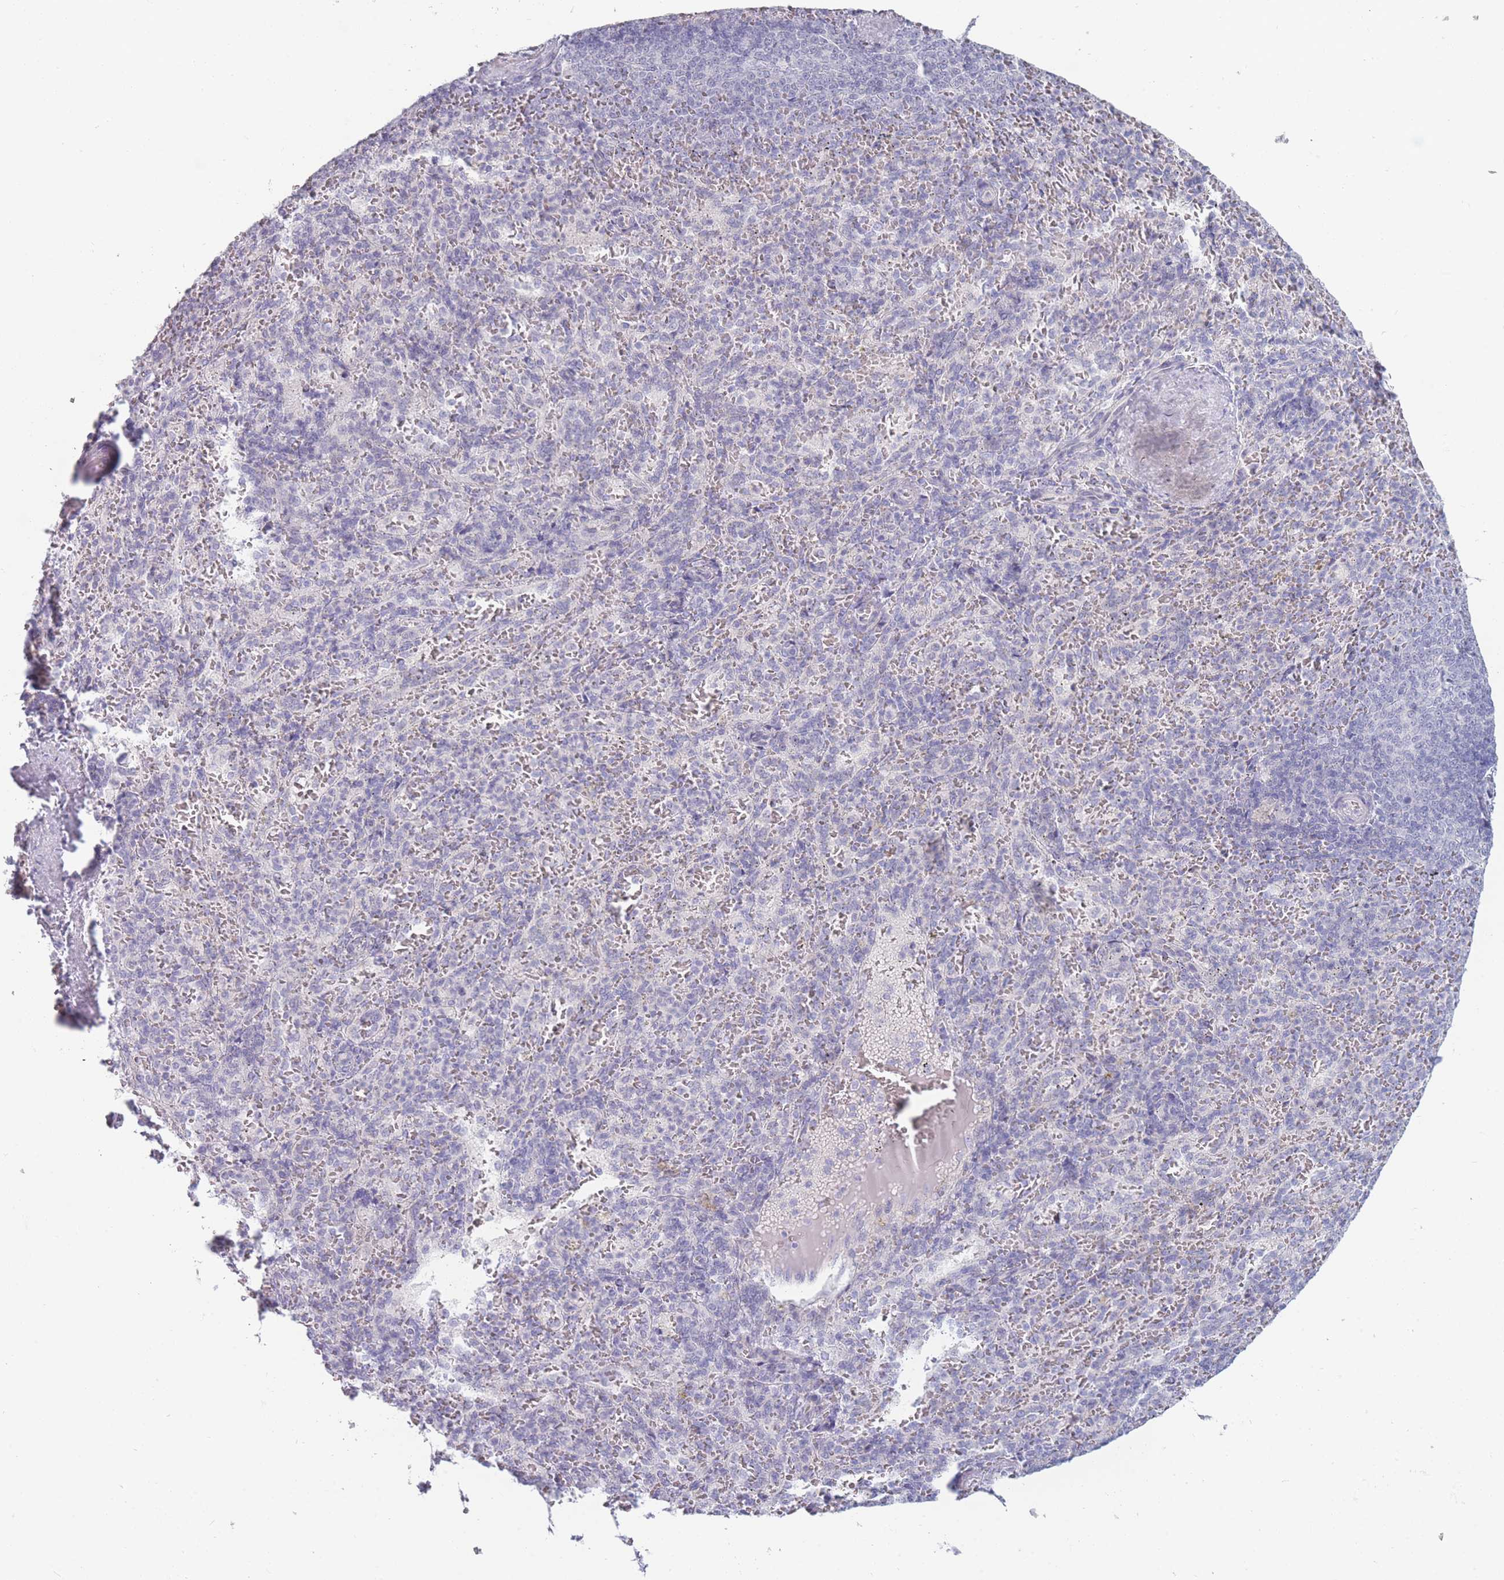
{"staining": {"intensity": "negative", "quantity": "none", "location": "none"}, "tissue": "spleen", "cell_type": "Cells in red pulp", "image_type": "normal", "snomed": [{"axis": "morphology", "description": "Normal tissue, NOS"}, {"axis": "topography", "description": "Spleen"}], "caption": "Cells in red pulp are negative for protein expression in unremarkable human spleen. The staining is performed using DAB brown chromogen with nuclei counter-stained in using hematoxylin.", "gene": "ROS1", "patient": {"sex": "female", "age": 21}}